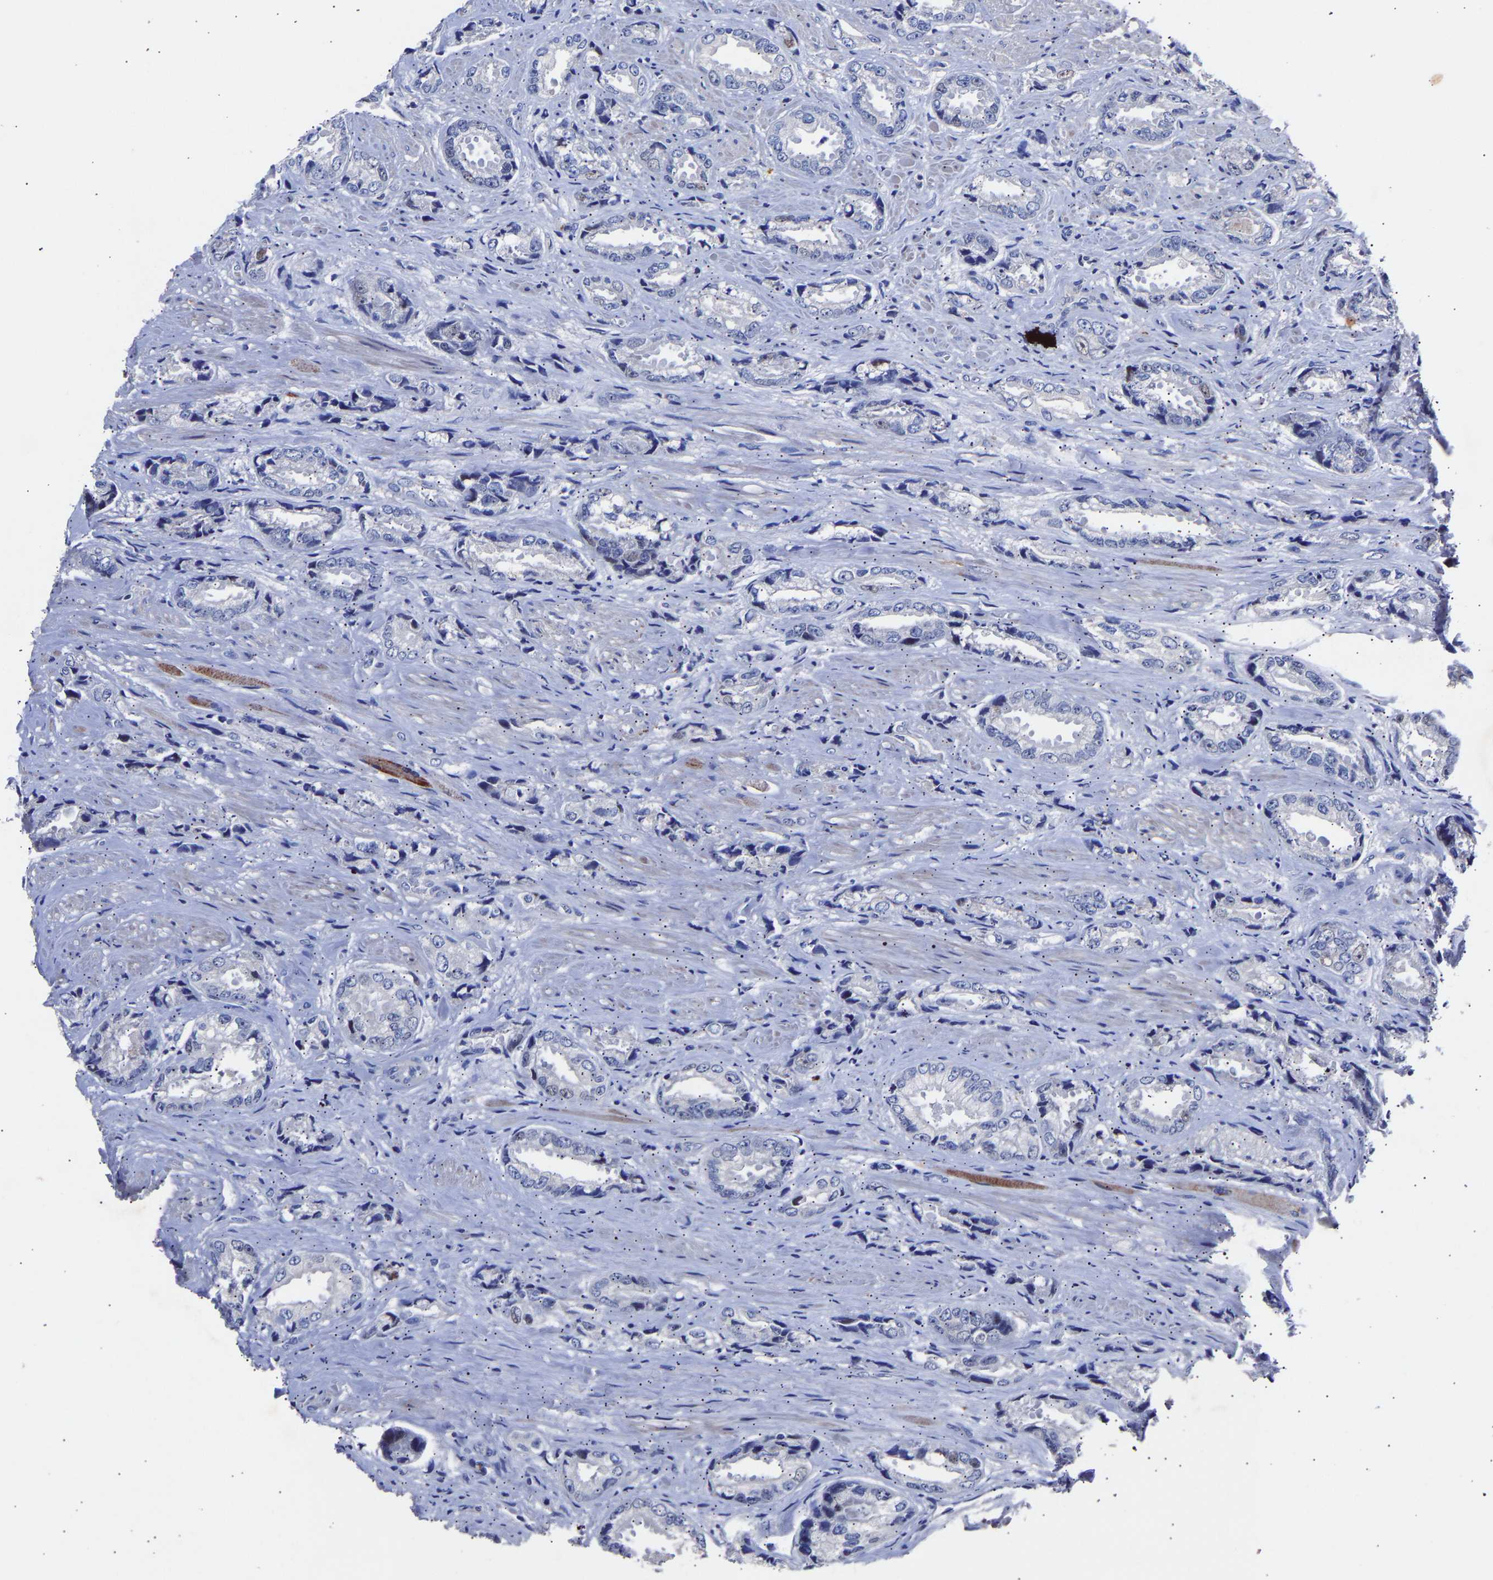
{"staining": {"intensity": "negative", "quantity": "none", "location": "none"}, "tissue": "prostate cancer", "cell_type": "Tumor cells", "image_type": "cancer", "snomed": [{"axis": "morphology", "description": "Adenocarcinoma, High grade"}, {"axis": "topography", "description": "Prostate"}], "caption": "Immunohistochemical staining of human prostate high-grade adenocarcinoma demonstrates no significant positivity in tumor cells.", "gene": "SEM1", "patient": {"sex": "male", "age": 61}}